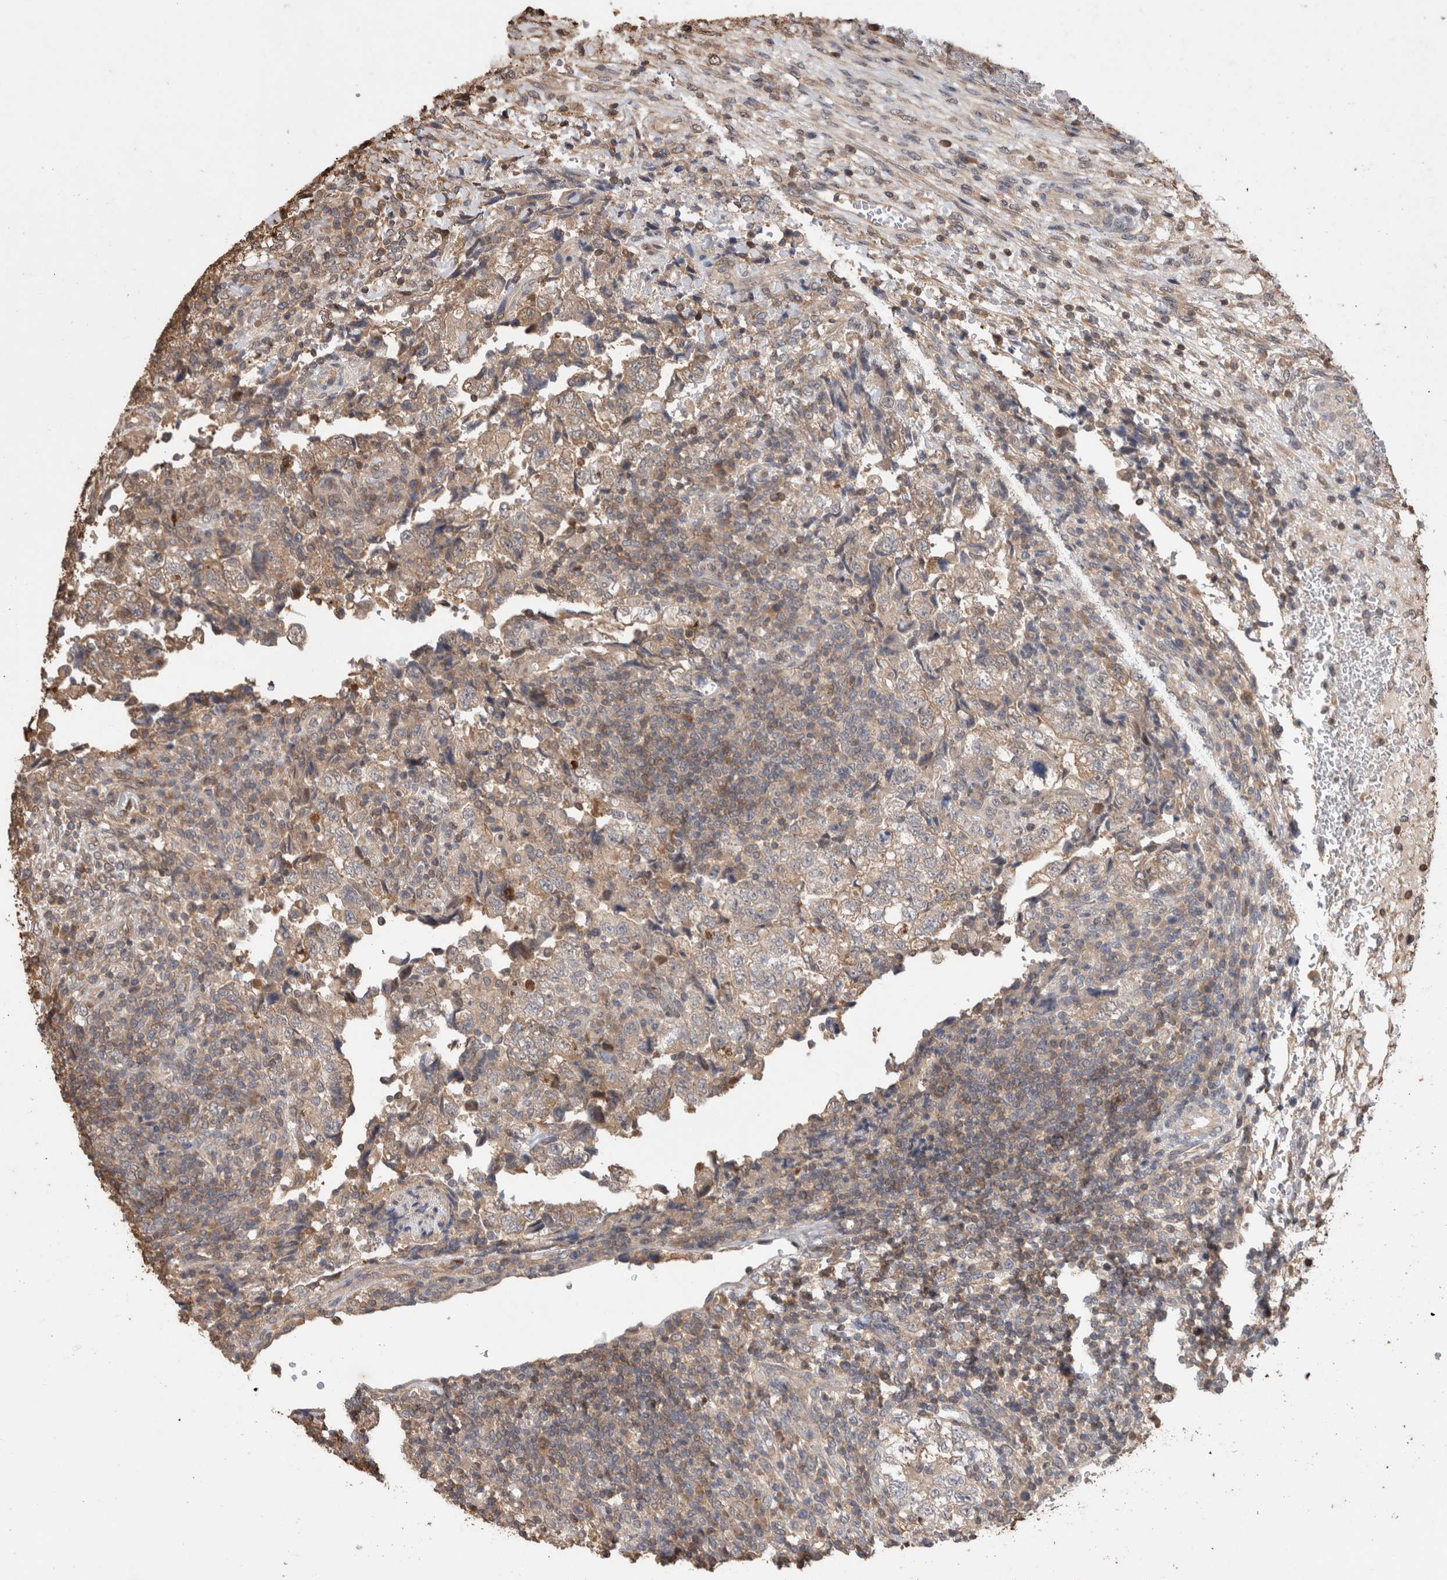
{"staining": {"intensity": "weak", "quantity": ">75%", "location": "cytoplasmic/membranous"}, "tissue": "testis cancer", "cell_type": "Tumor cells", "image_type": "cancer", "snomed": [{"axis": "morphology", "description": "Normal tissue, NOS"}, {"axis": "morphology", "description": "Carcinoma, Embryonal, NOS"}, {"axis": "topography", "description": "Testis"}], "caption": "An immunohistochemistry (IHC) photomicrograph of tumor tissue is shown. Protein staining in brown highlights weak cytoplasmic/membranous positivity in embryonal carcinoma (testis) within tumor cells. (brown staining indicates protein expression, while blue staining denotes nuclei).", "gene": "TRIM5", "patient": {"sex": "male", "age": 36}}